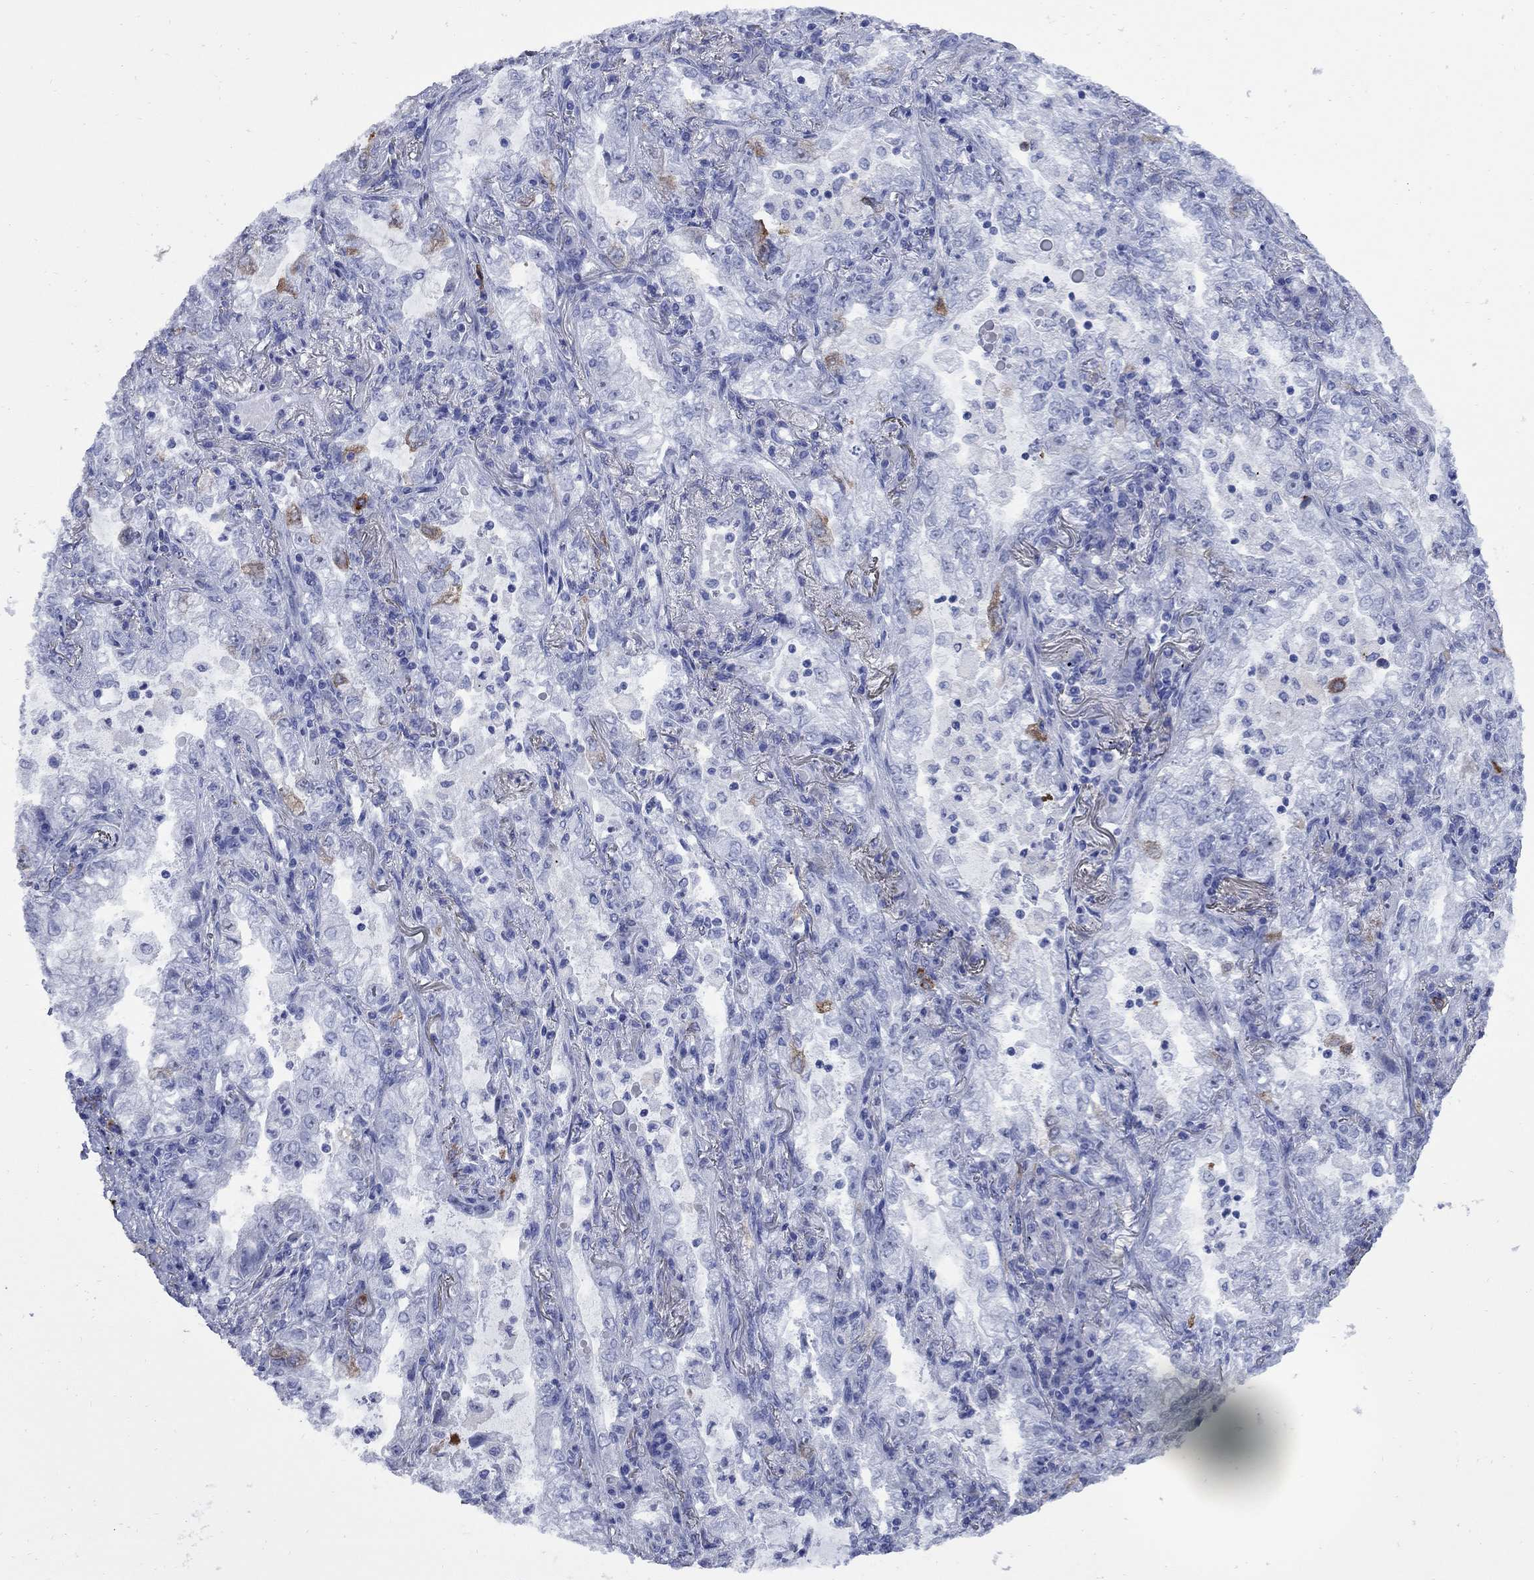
{"staining": {"intensity": "moderate", "quantity": "<25%", "location": "cytoplasmic/membranous"}, "tissue": "lung cancer", "cell_type": "Tumor cells", "image_type": "cancer", "snomed": [{"axis": "morphology", "description": "Adenocarcinoma, NOS"}, {"axis": "topography", "description": "Lung"}], "caption": "Human lung cancer stained for a protein (brown) reveals moderate cytoplasmic/membranous positive staining in about <25% of tumor cells.", "gene": "TACC3", "patient": {"sex": "female", "age": 73}}